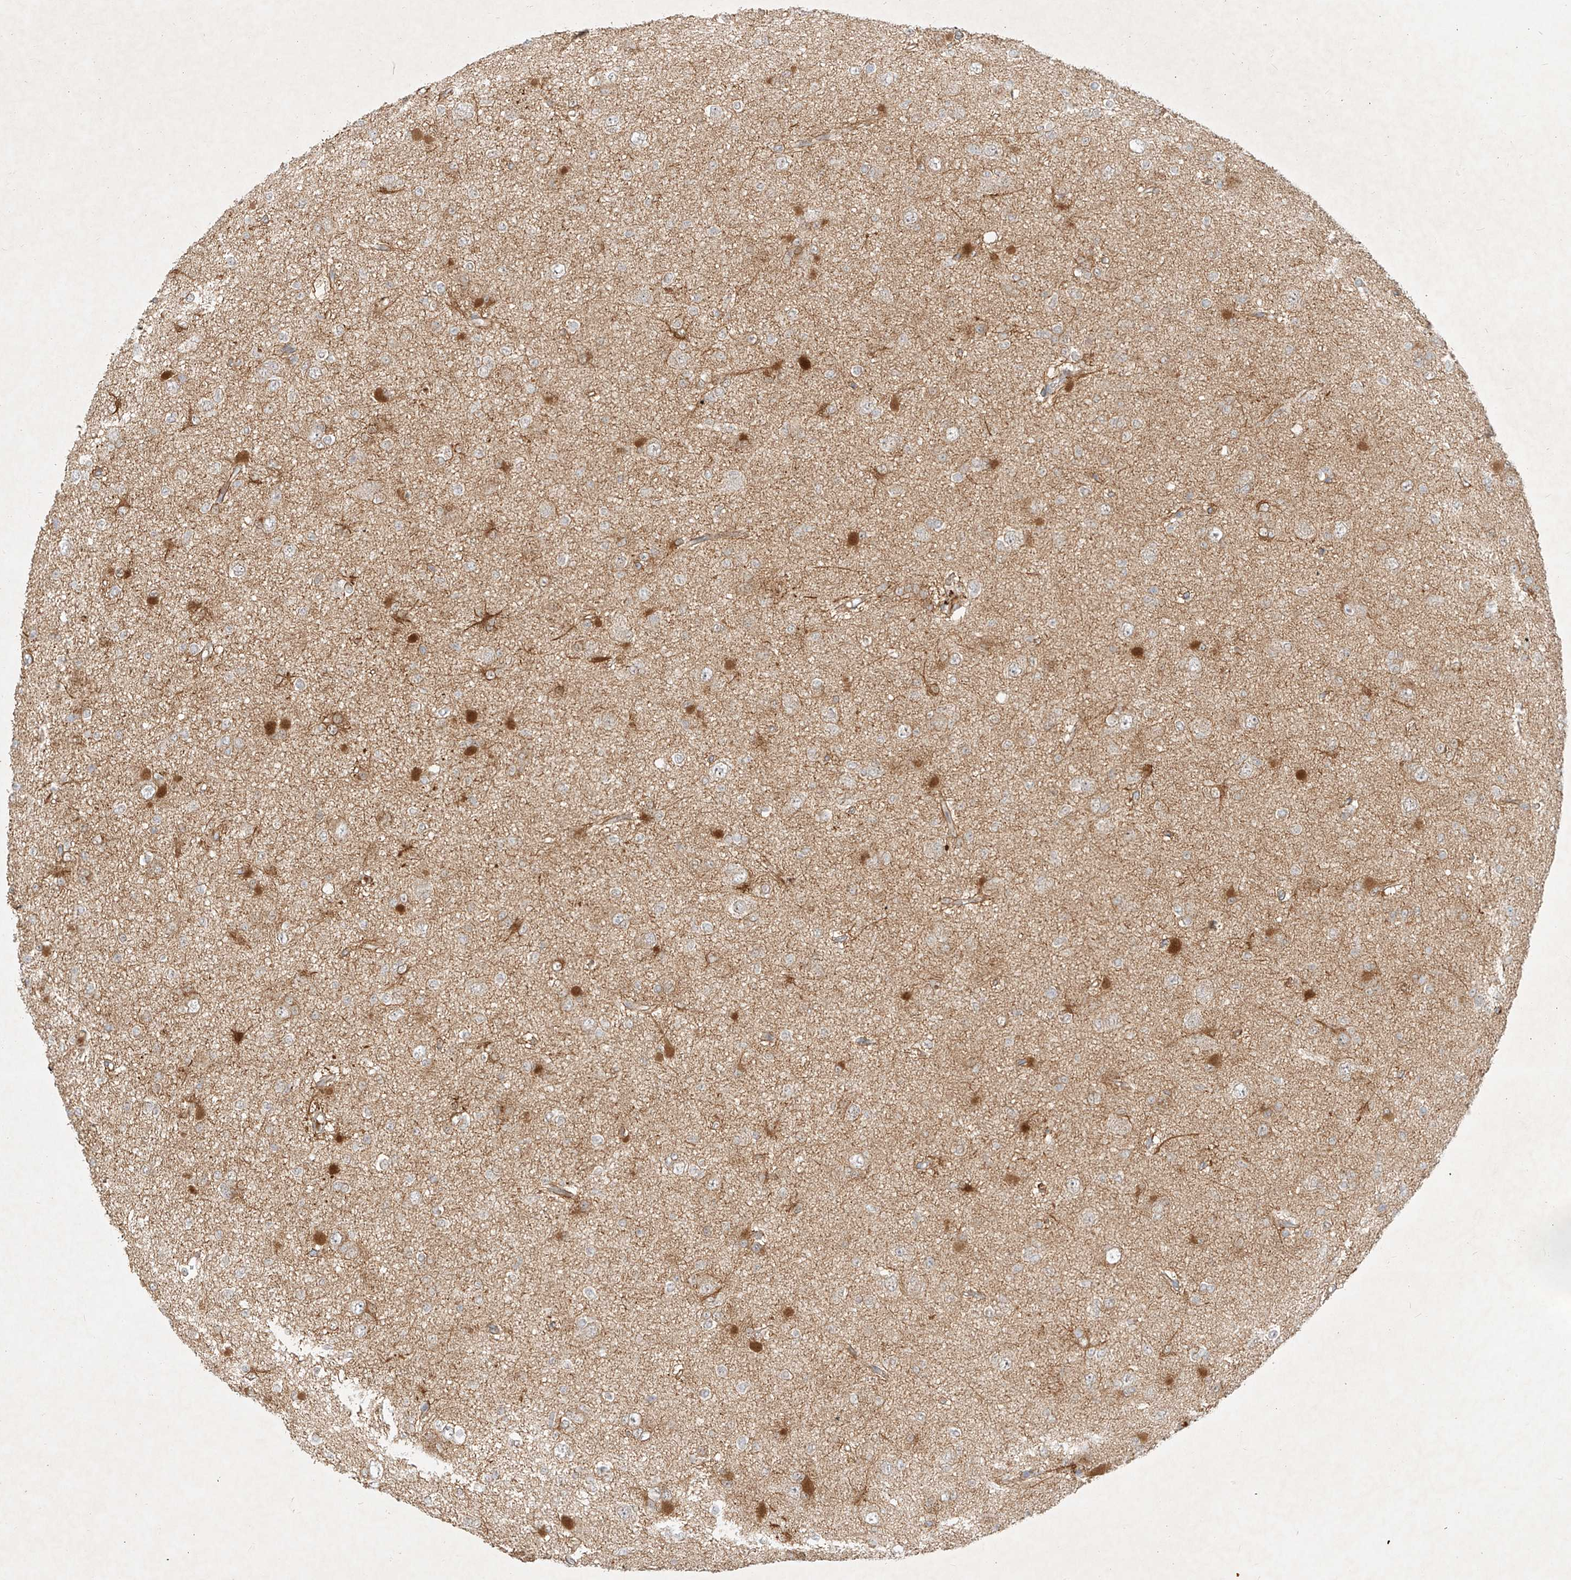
{"staining": {"intensity": "negative", "quantity": "none", "location": "none"}, "tissue": "glioma", "cell_type": "Tumor cells", "image_type": "cancer", "snomed": [{"axis": "morphology", "description": "Glioma, malignant, Low grade"}, {"axis": "topography", "description": "Brain"}], "caption": "DAB (3,3'-diaminobenzidine) immunohistochemical staining of human glioma demonstrates no significant positivity in tumor cells.", "gene": "KPNA7", "patient": {"sex": "female", "age": 22}}